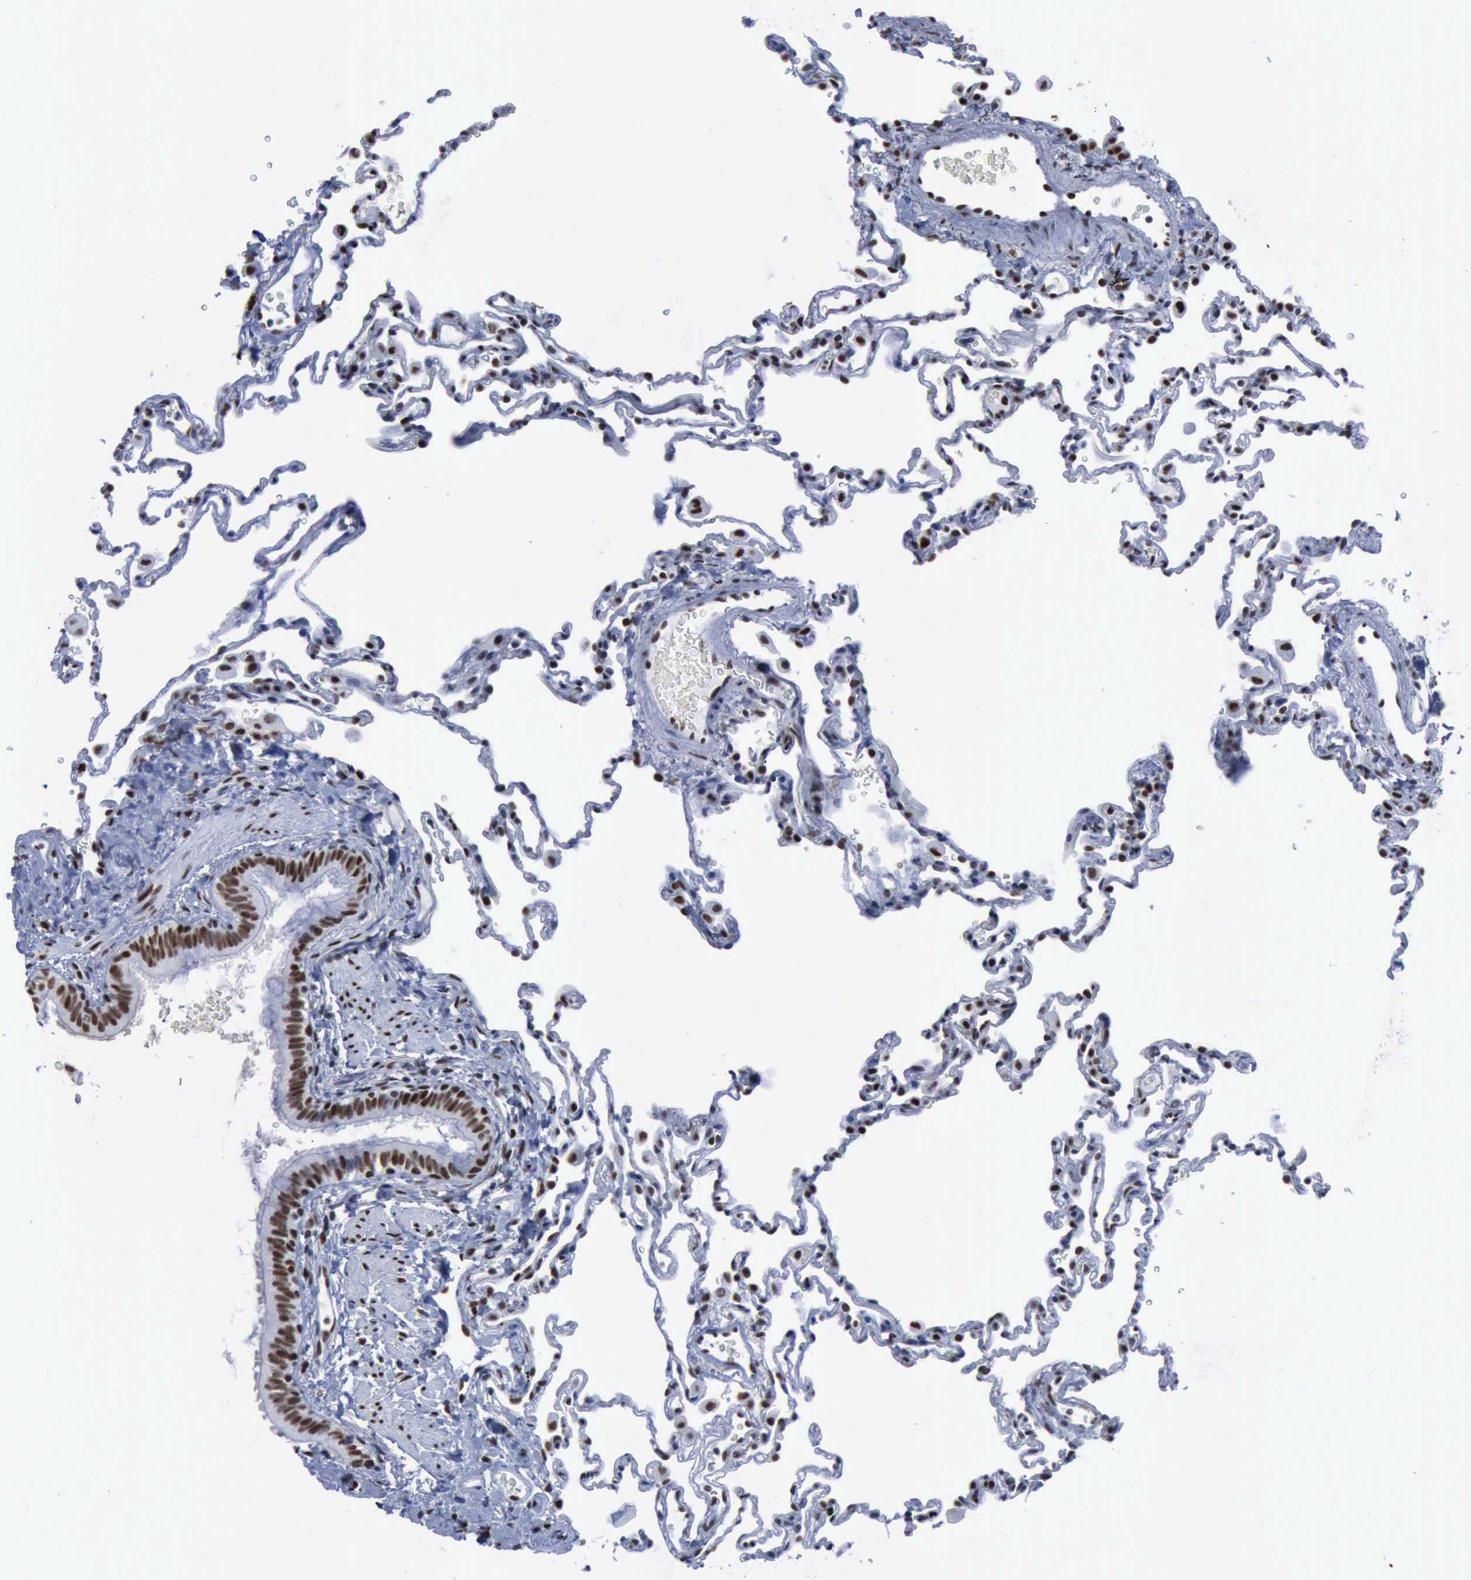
{"staining": {"intensity": "weak", "quantity": "25%-75%", "location": "nuclear"}, "tissue": "lung", "cell_type": "Alveolar cells", "image_type": "normal", "snomed": [{"axis": "morphology", "description": "Normal tissue, NOS"}, {"axis": "topography", "description": "Lung"}], "caption": "The micrograph reveals immunohistochemical staining of normal lung. There is weak nuclear expression is appreciated in about 25%-75% of alveolar cells.", "gene": "PCNA", "patient": {"sex": "male", "age": 59}}